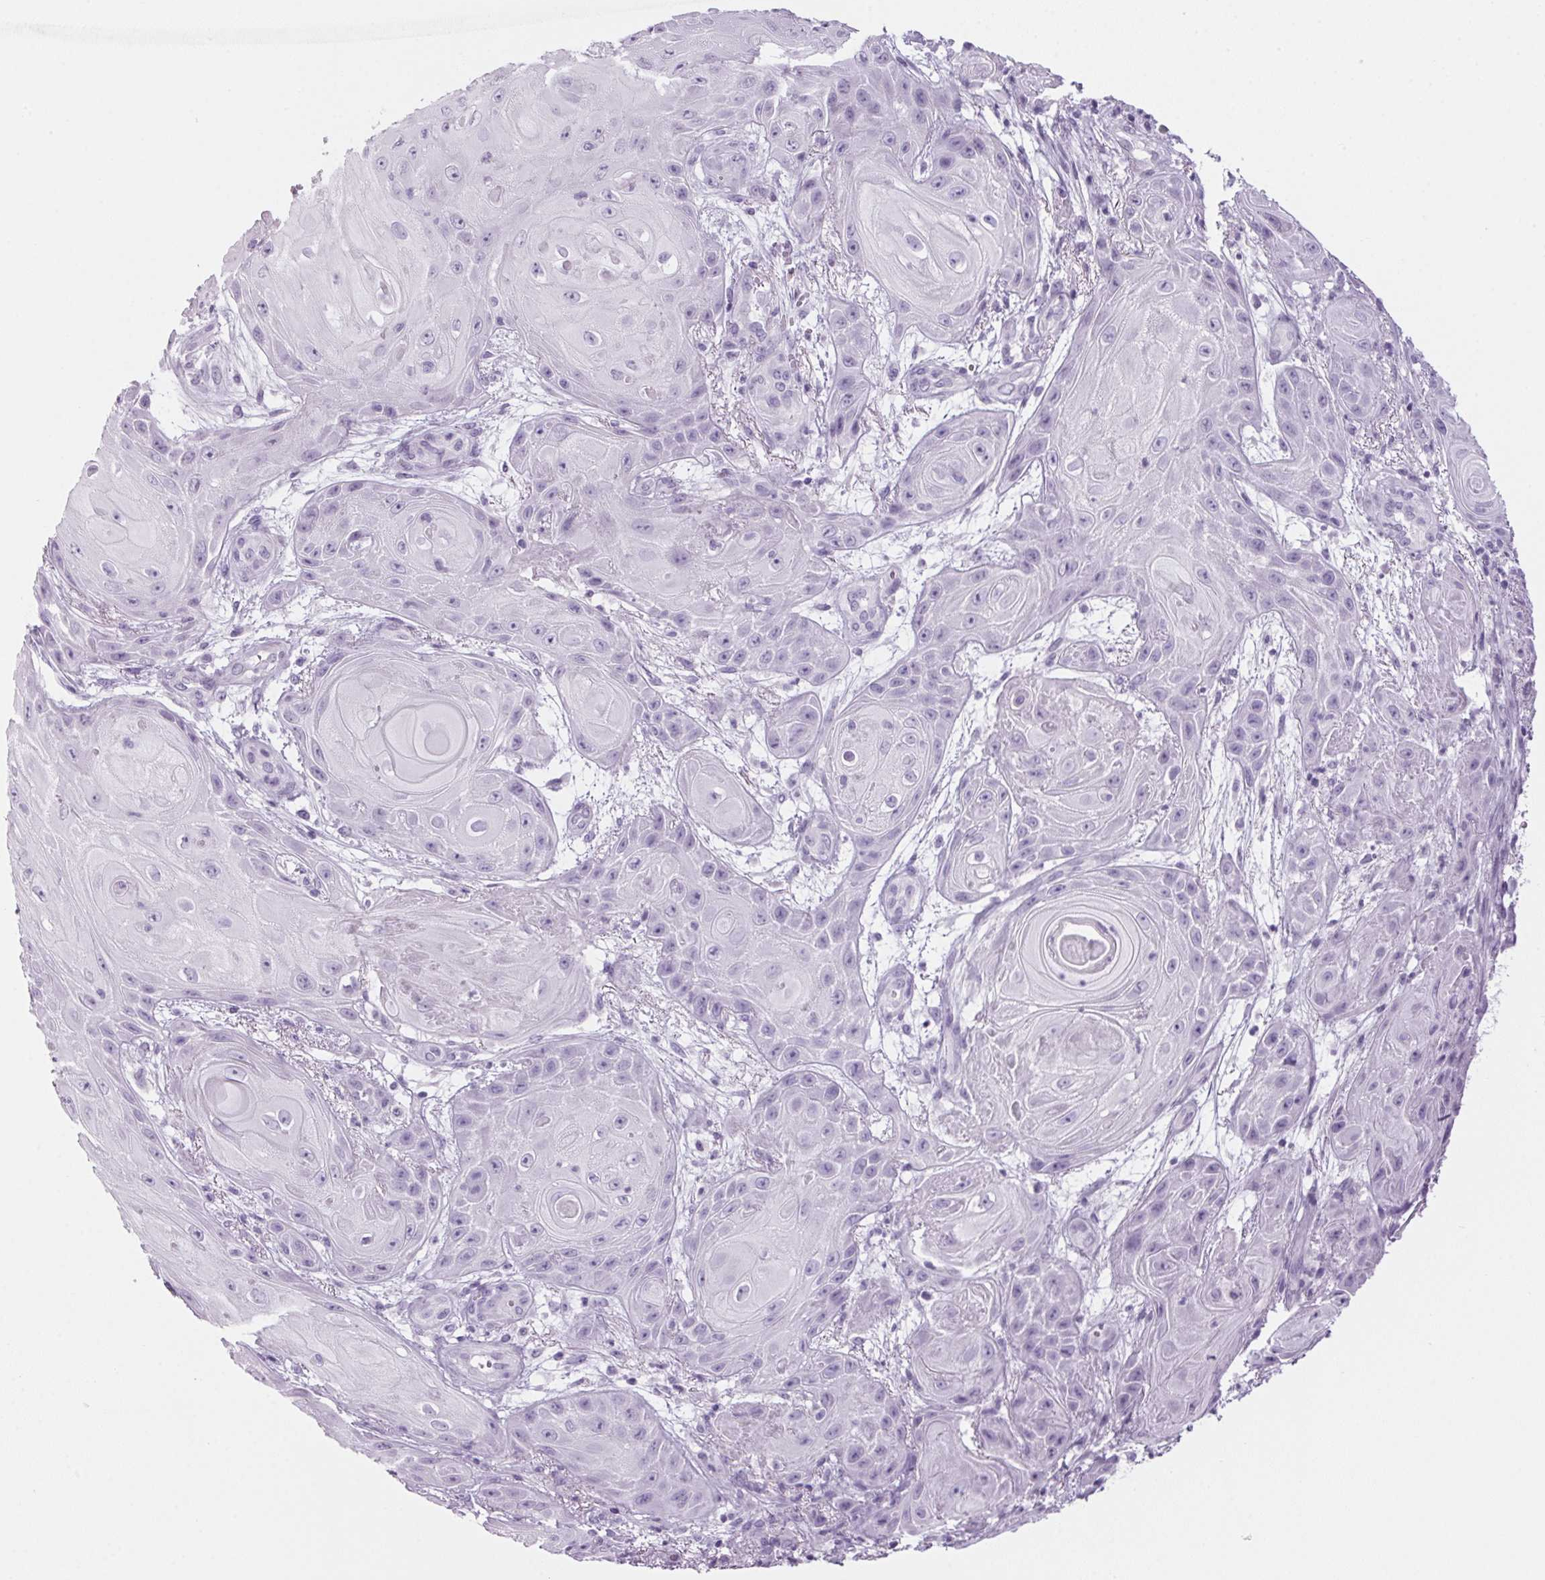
{"staining": {"intensity": "negative", "quantity": "none", "location": "none"}, "tissue": "skin cancer", "cell_type": "Tumor cells", "image_type": "cancer", "snomed": [{"axis": "morphology", "description": "Squamous cell carcinoma, NOS"}, {"axis": "topography", "description": "Skin"}], "caption": "Human skin cancer (squamous cell carcinoma) stained for a protein using immunohistochemistry reveals no staining in tumor cells.", "gene": "PPP1R1A", "patient": {"sex": "male", "age": 62}}